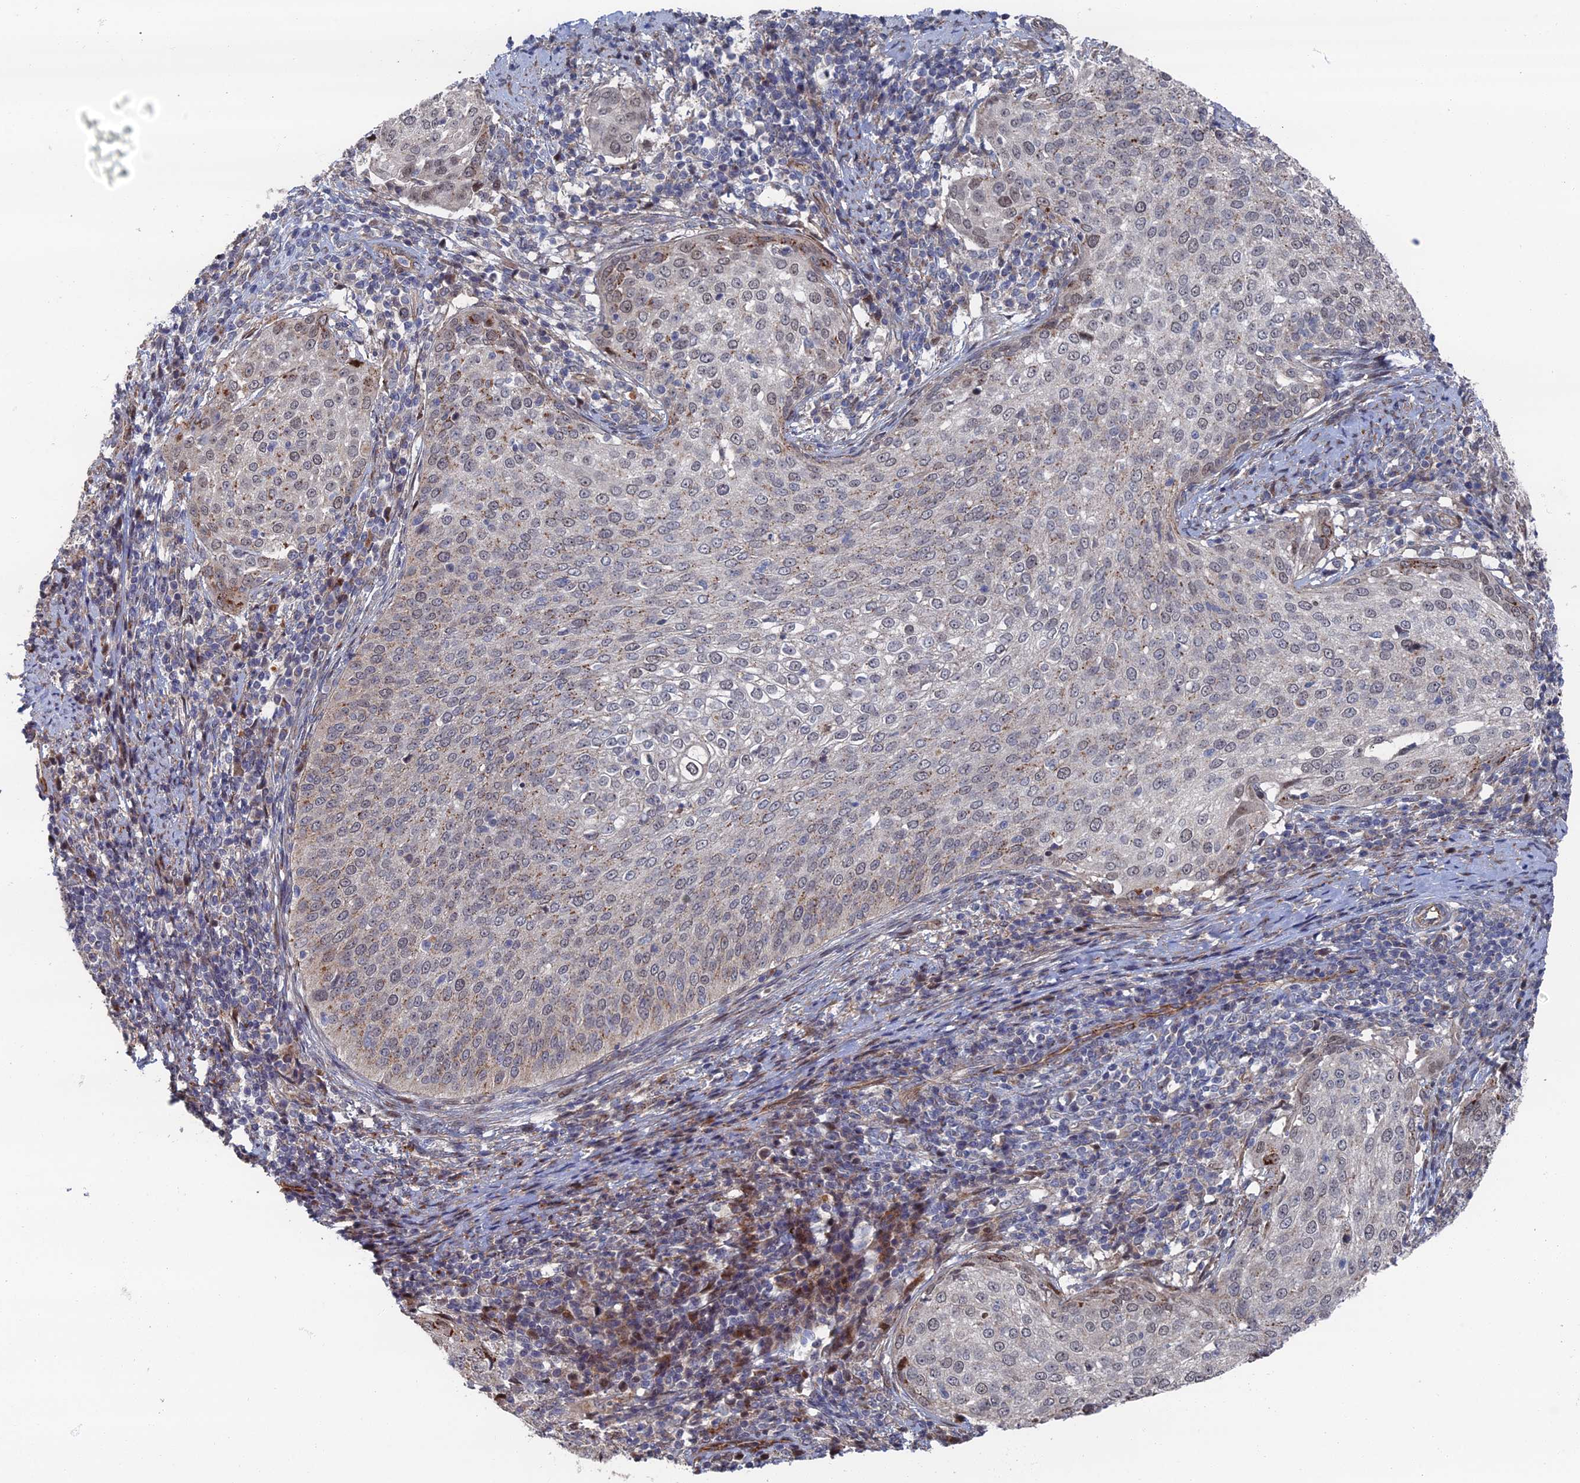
{"staining": {"intensity": "moderate", "quantity": "<25%", "location": "cytoplasmic/membranous"}, "tissue": "cervical cancer", "cell_type": "Tumor cells", "image_type": "cancer", "snomed": [{"axis": "morphology", "description": "Squamous cell carcinoma, NOS"}, {"axis": "topography", "description": "Cervix"}], "caption": "Protein expression analysis of human cervical cancer reveals moderate cytoplasmic/membranous staining in about <25% of tumor cells.", "gene": "GTF2IRD1", "patient": {"sex": "female", "age": 57}}